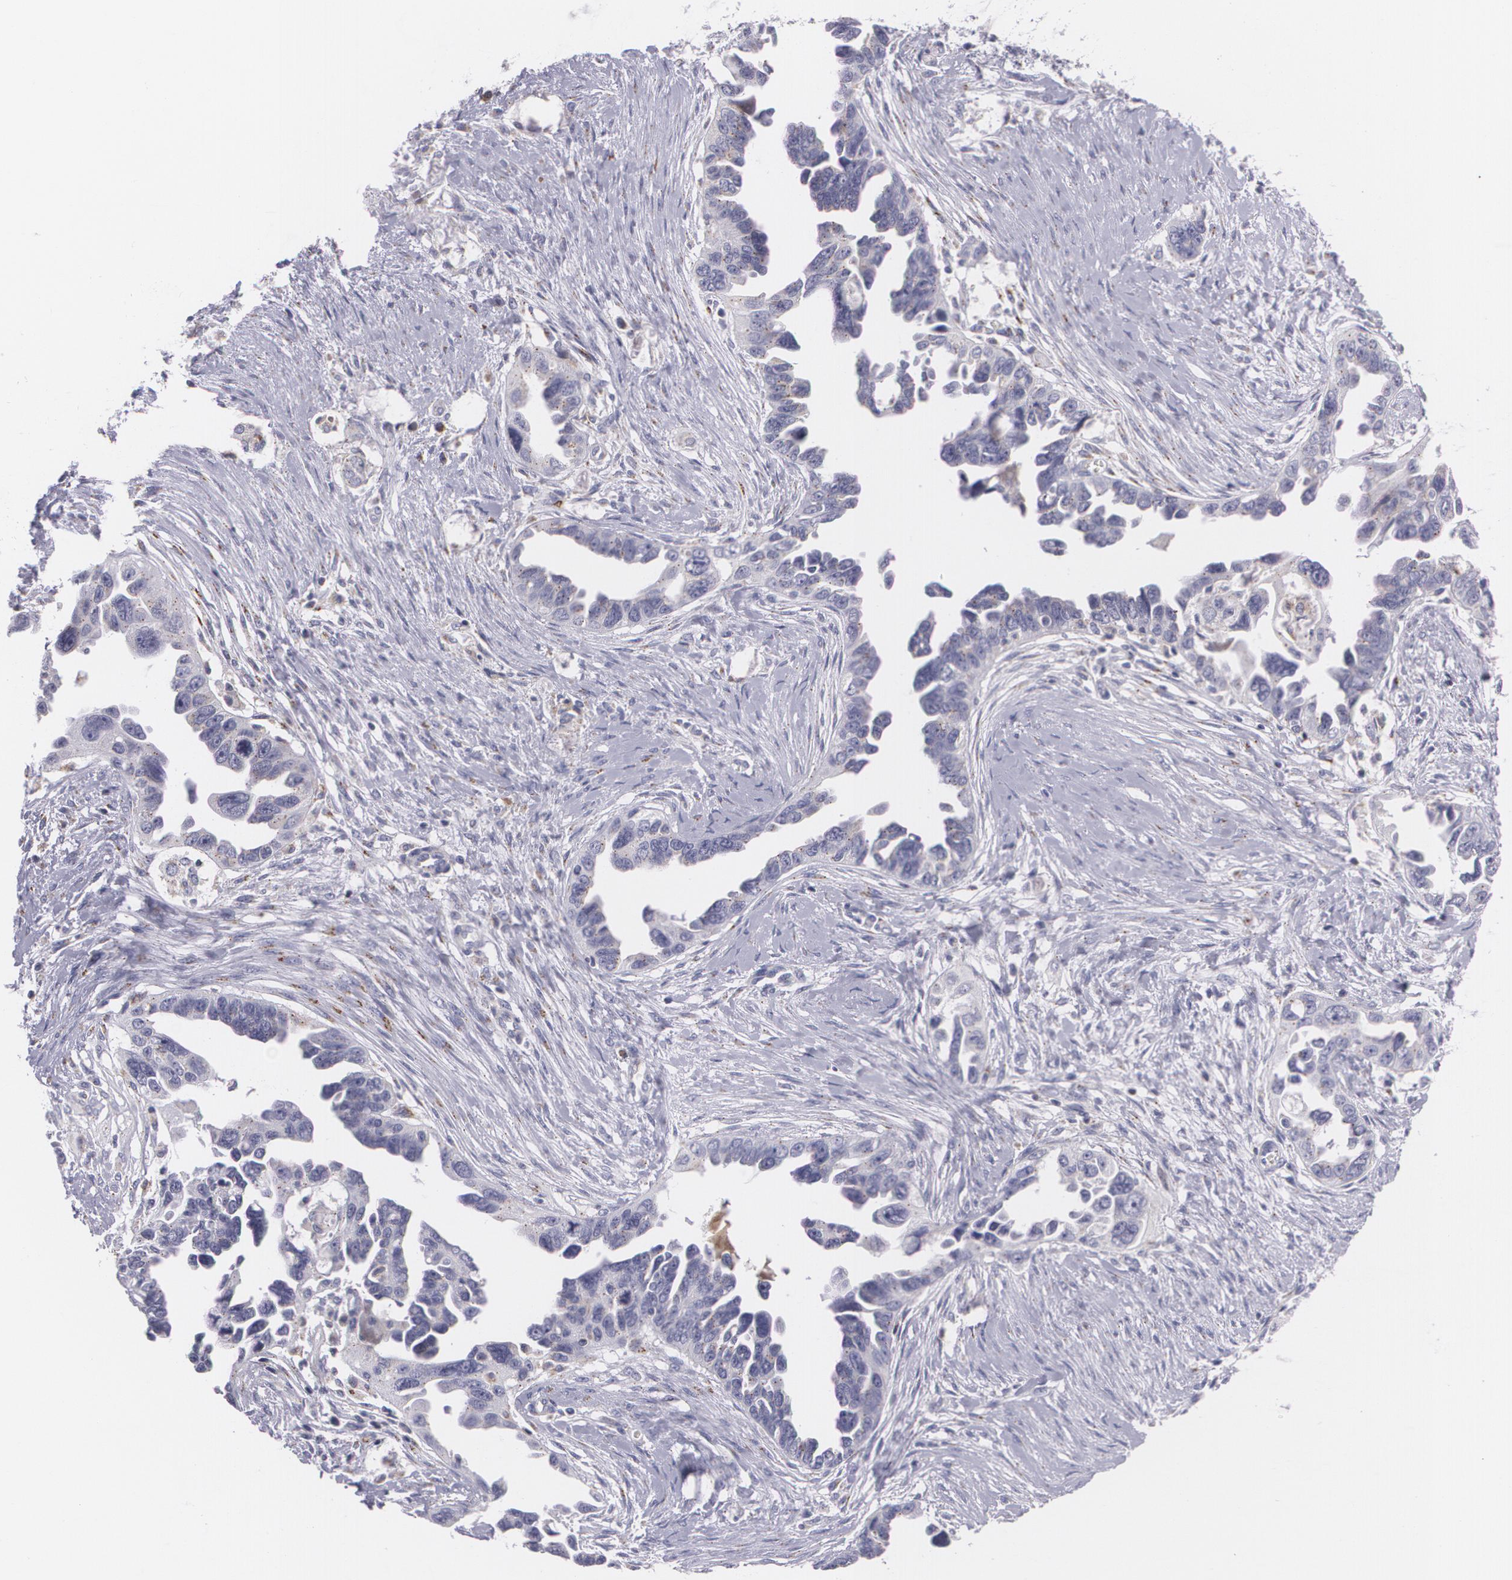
{"staining": {"intensity": "negative", "quantity": "none", "location": "none"}, "tissue": "ovarian cancer", "cell_type": "Tumor cells", "image_type": "cancer", "snomed": [{"axis": "morphology", "description": "Cystadenocarcinoma, serous, NOS"}, {"axis": "topography", "description": "Ovary"}], "caption": "A micrograph of human ovarian serous cystadenocarcinoma is negative for staining in tumor cells.", "gene": "CILK1", "patient": {"sex": "female", "age": 63}}